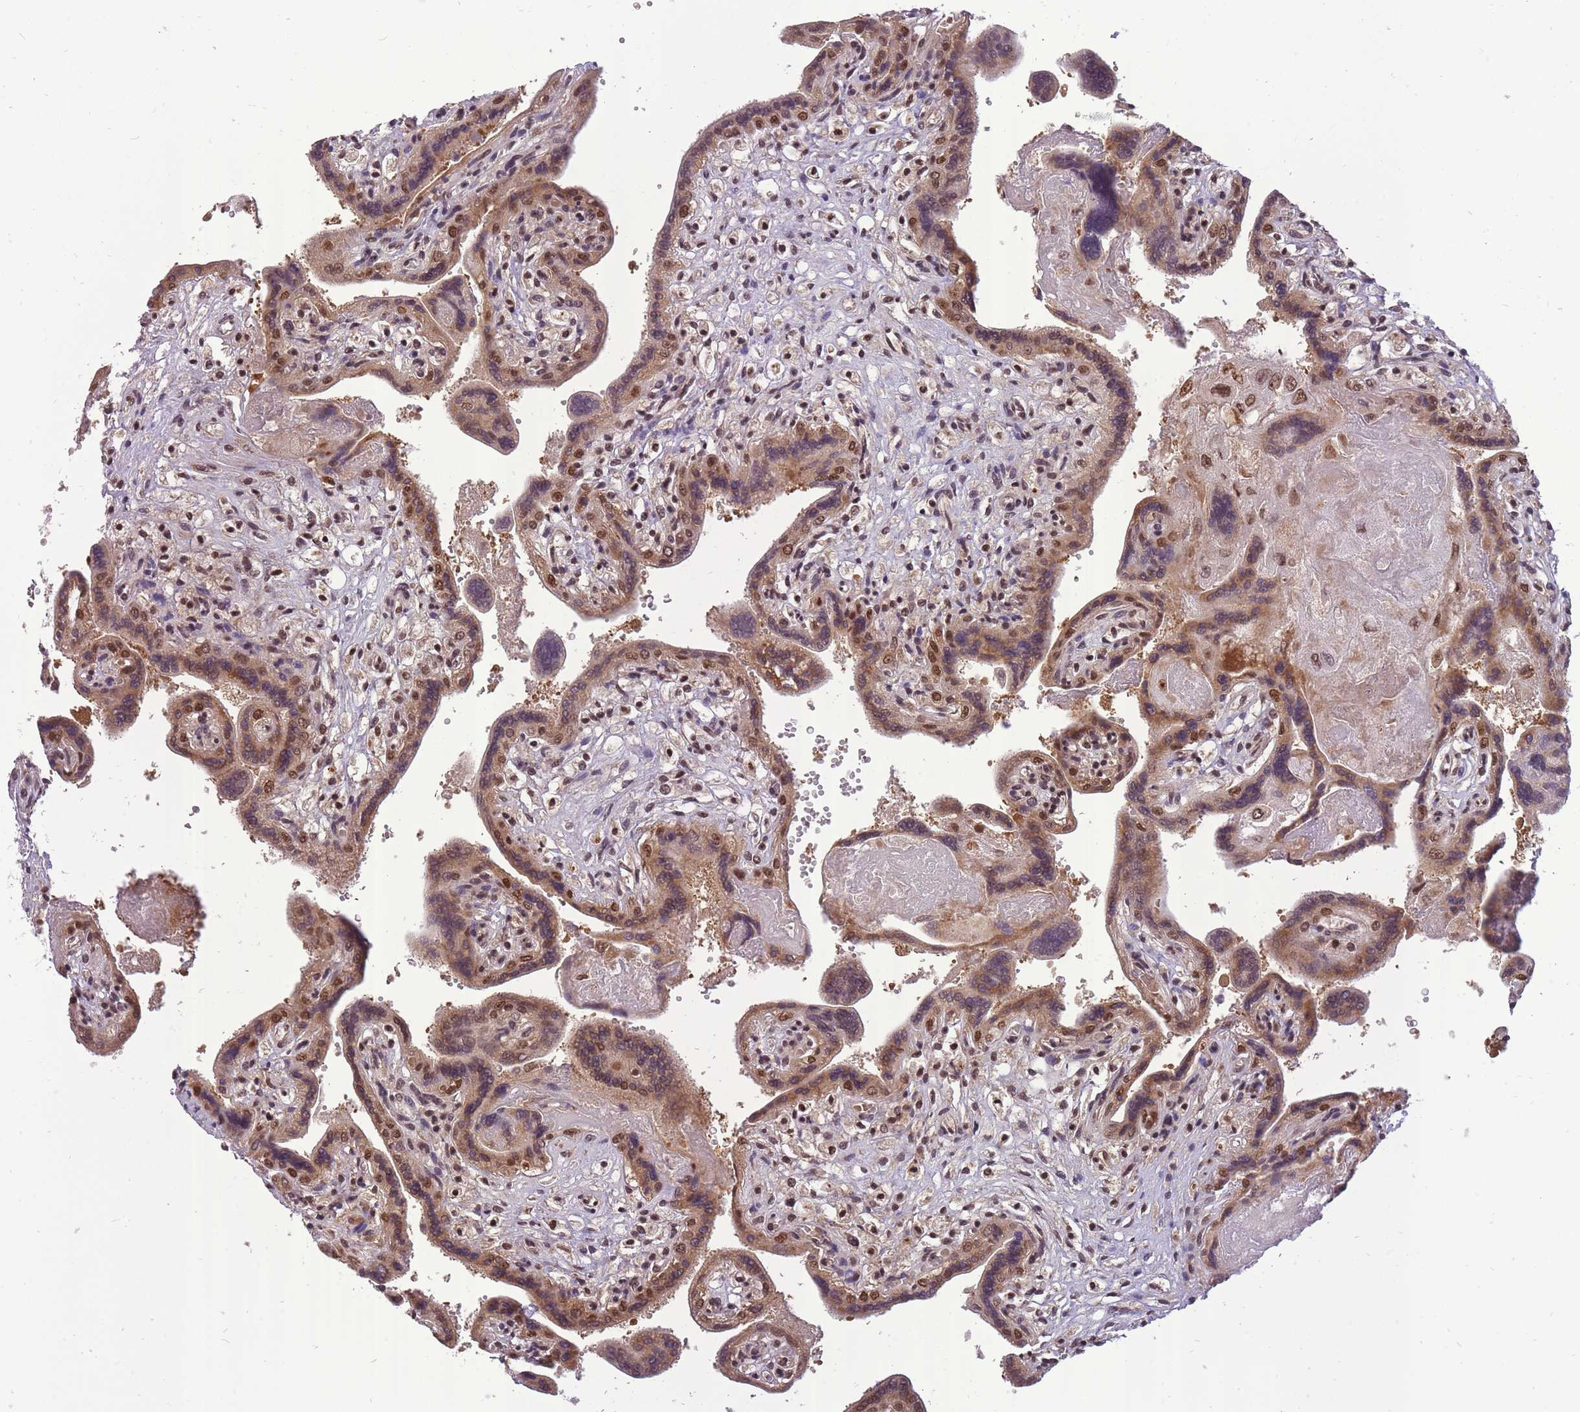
{"staining": {"intensity": "moderate", "quantity": ">75%", "location": "cytoplasmic/membranous,nuclear"}, "tissue": "placenta", "cell_type": "Trophoblastic cells", "image_type": "normal", "snomed": [{"axis": "morphology", "description": "Normal tissue, NOS"}, {"axis": "topography", "description": "Placenta"}], "caption": "High-power microscopy captured an IHC histopathology image of normal placenta, revealing moderate cytoplasmic/membranous,nuclear expression in about >75% of trophoblastic cells. (DAB (3,3'-diaminobenzidine) IHC with brightfield microscopy, high magnification).", "gene": "CDIP1", "patient": {"sex": "female", "age": 37}}